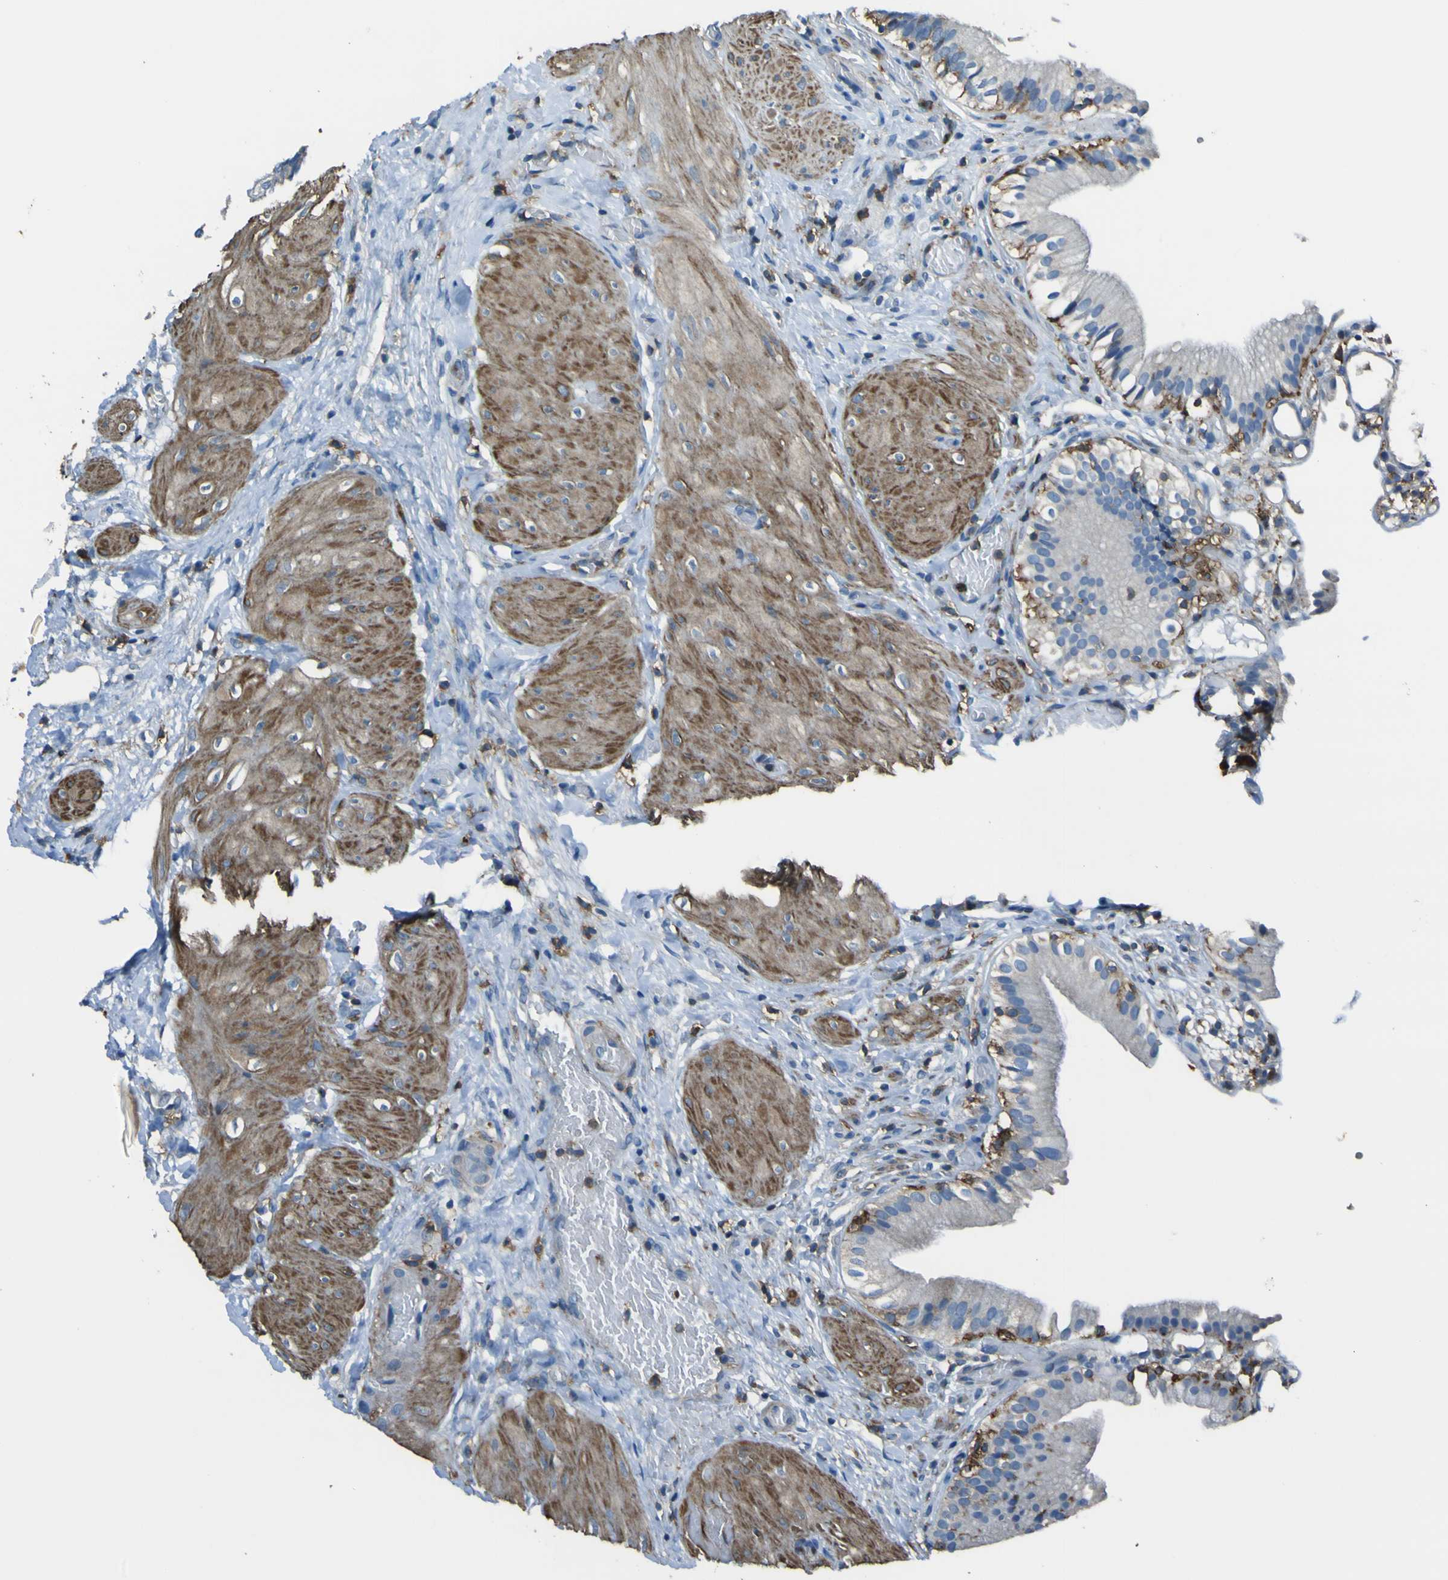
{"staining": {"intensity": "moderate", "quantity": "<25%", "location": "cytoplasmic/membranous"}, "tissue": "gallbladder", "cell_type": "Glandular cells", "image_type": "normal", "snomed": [{"axis": "morphology", "description": "Normal tissue, NOS"}, {"axis": "topography", "description": "Gallbladder"}], "caption": "A high-resolution photomicrograph shows immunohistochemistry staining of unremarkable gallbladder, which reveals moderate cytoplasmic/membranous staining in about <25% of glandular cells.", "gene": "LAIR1", "patient": {"sex": "male", "age": 65}}